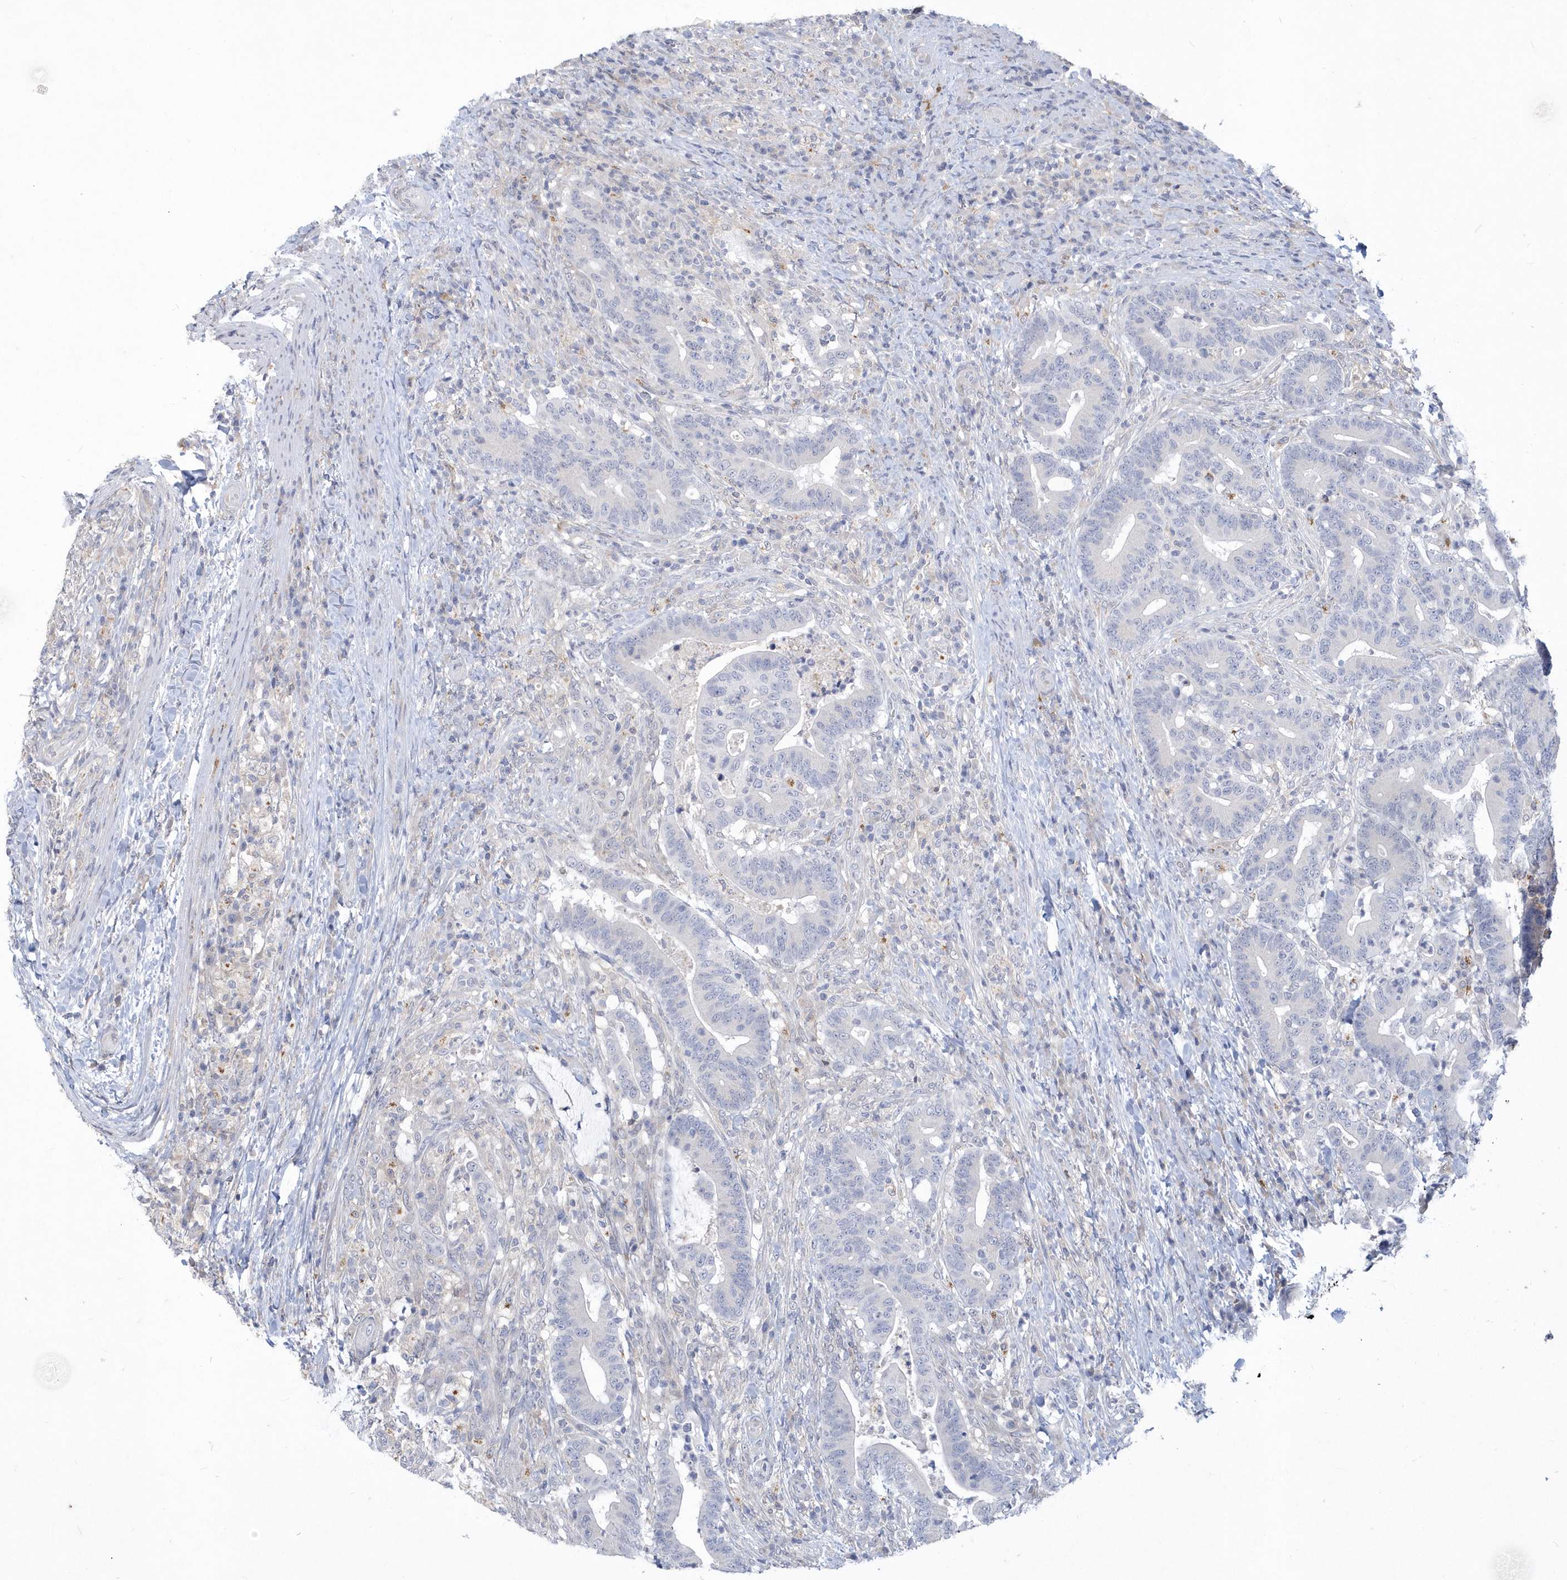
{"staining": {"intensity": "negative", "quantity": "none", "location": "none"}, "tissue": "colorectal cancer", "cell_type": "Tumor cells", "image_type": "cancer", "snomed": [{"axis": "morphology", "description": "Adenocarcinoma, NOS"}, {"axis": "topography", "description": "Colon"}], "caption": "The micrograph shows no significant staining in tumor cells of colorectal cancer (adenocarcinoma). (Stains: DAB immunohistochemistry (IHC) with hematoxylin counter stain, Microscopy: brightfield microscopy at high magnification).", "gene": "TSPEAR", "patient": {"sex": "female", "age": 66}}